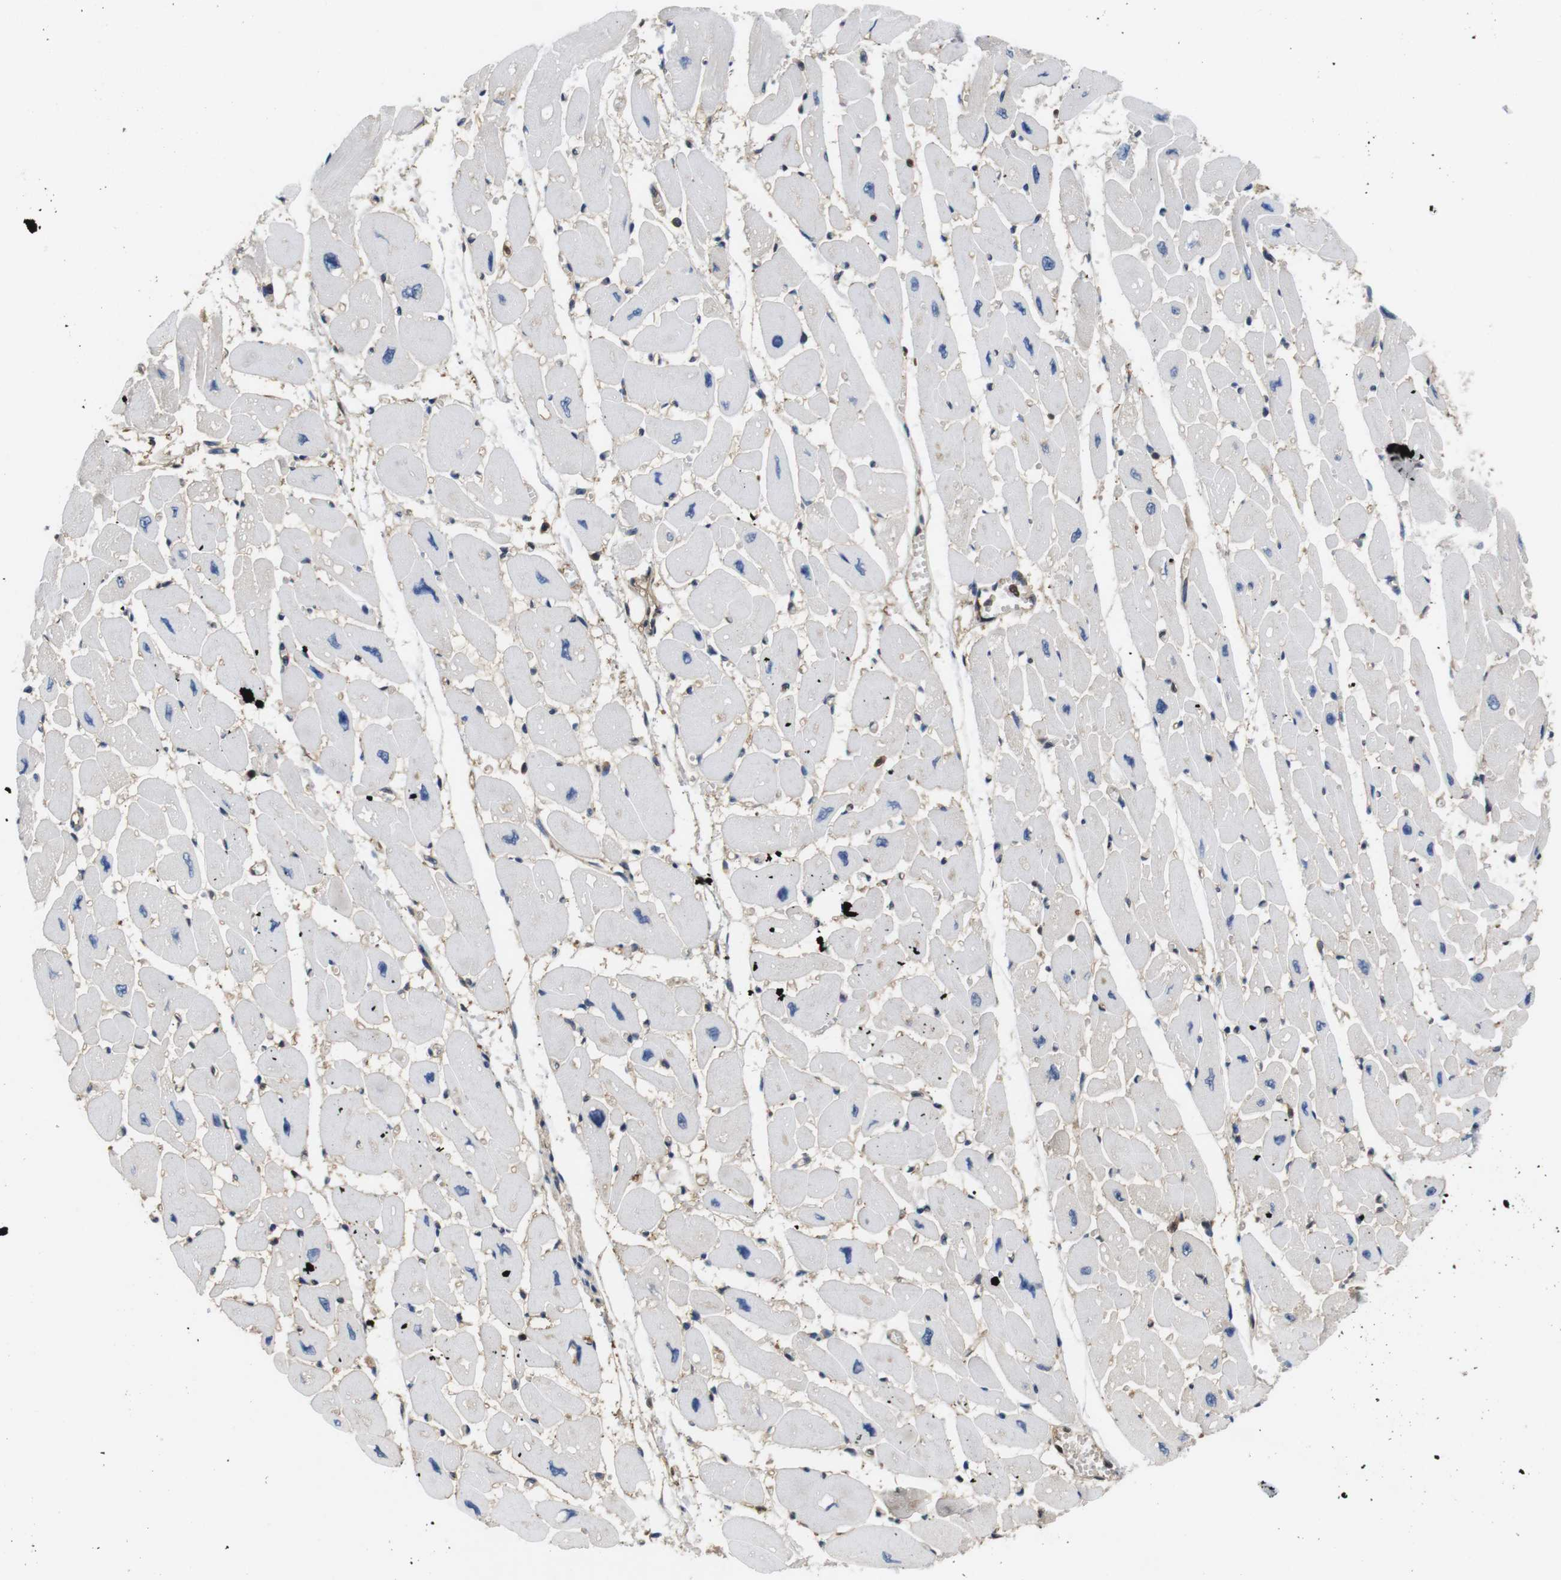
{"staining": {"intensity": "negative", "quantity": "none", "location": "none"}, "tissue": "heart muscle", "cell_type": "Cardiomyocytes", "image_type": "normal", "snomed": [{"axis": "morphology", "description": "Normal tissue, NOS"}, {"axis": "topography", "description": "Heart"}], "caption": "Immunohistochemistry micrograph of normal heart muscle stained for a protein (brown), which exhibits no expression in cardiomyocytes.", "gene": "LDHA", "patient": {"sex": "female", "age": 54}}